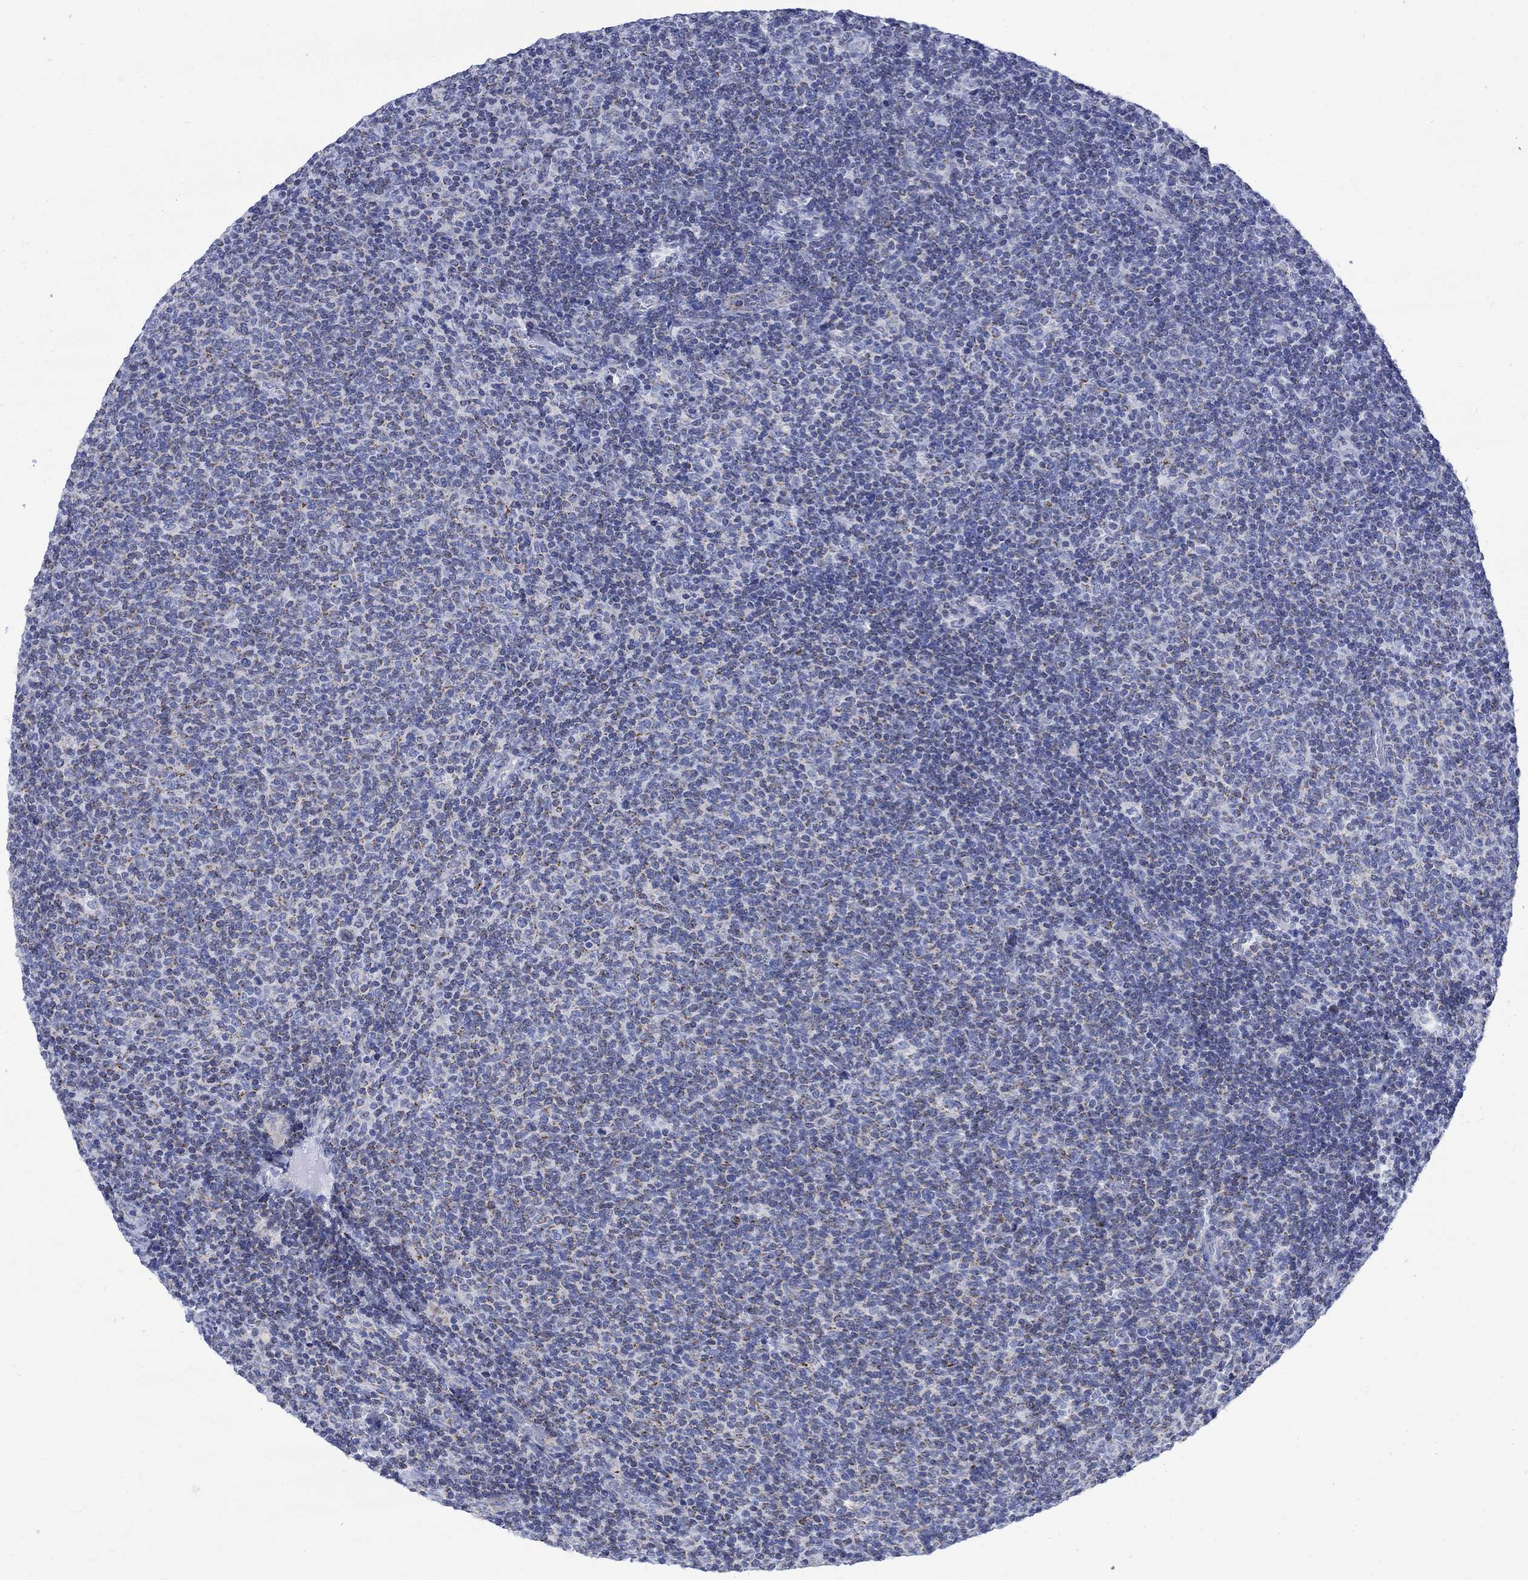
{"staining": {"intensity": "negative", "quantity": "none", "location": "none"}, "tissue": "lymphoma", "cell_type": "Tumor cells", "image_type": "cancer", "snomed": [{"axis": "morphology", "description": "Malignant lymphoma, non-Hodgkin's type, Low grade"}, {"axis": "topography", "description": "Lymph node"}], "caption": "Photomicrograph shows no protein positivity in tumor cells of low-grade malignant lymphoma, non-Hodgkin's type tissue. (DAB IHC visualized using brightfield microscopy, high magnification).", "gene": "CPLX2", "patient": {"sex": "male", "age": 52}}